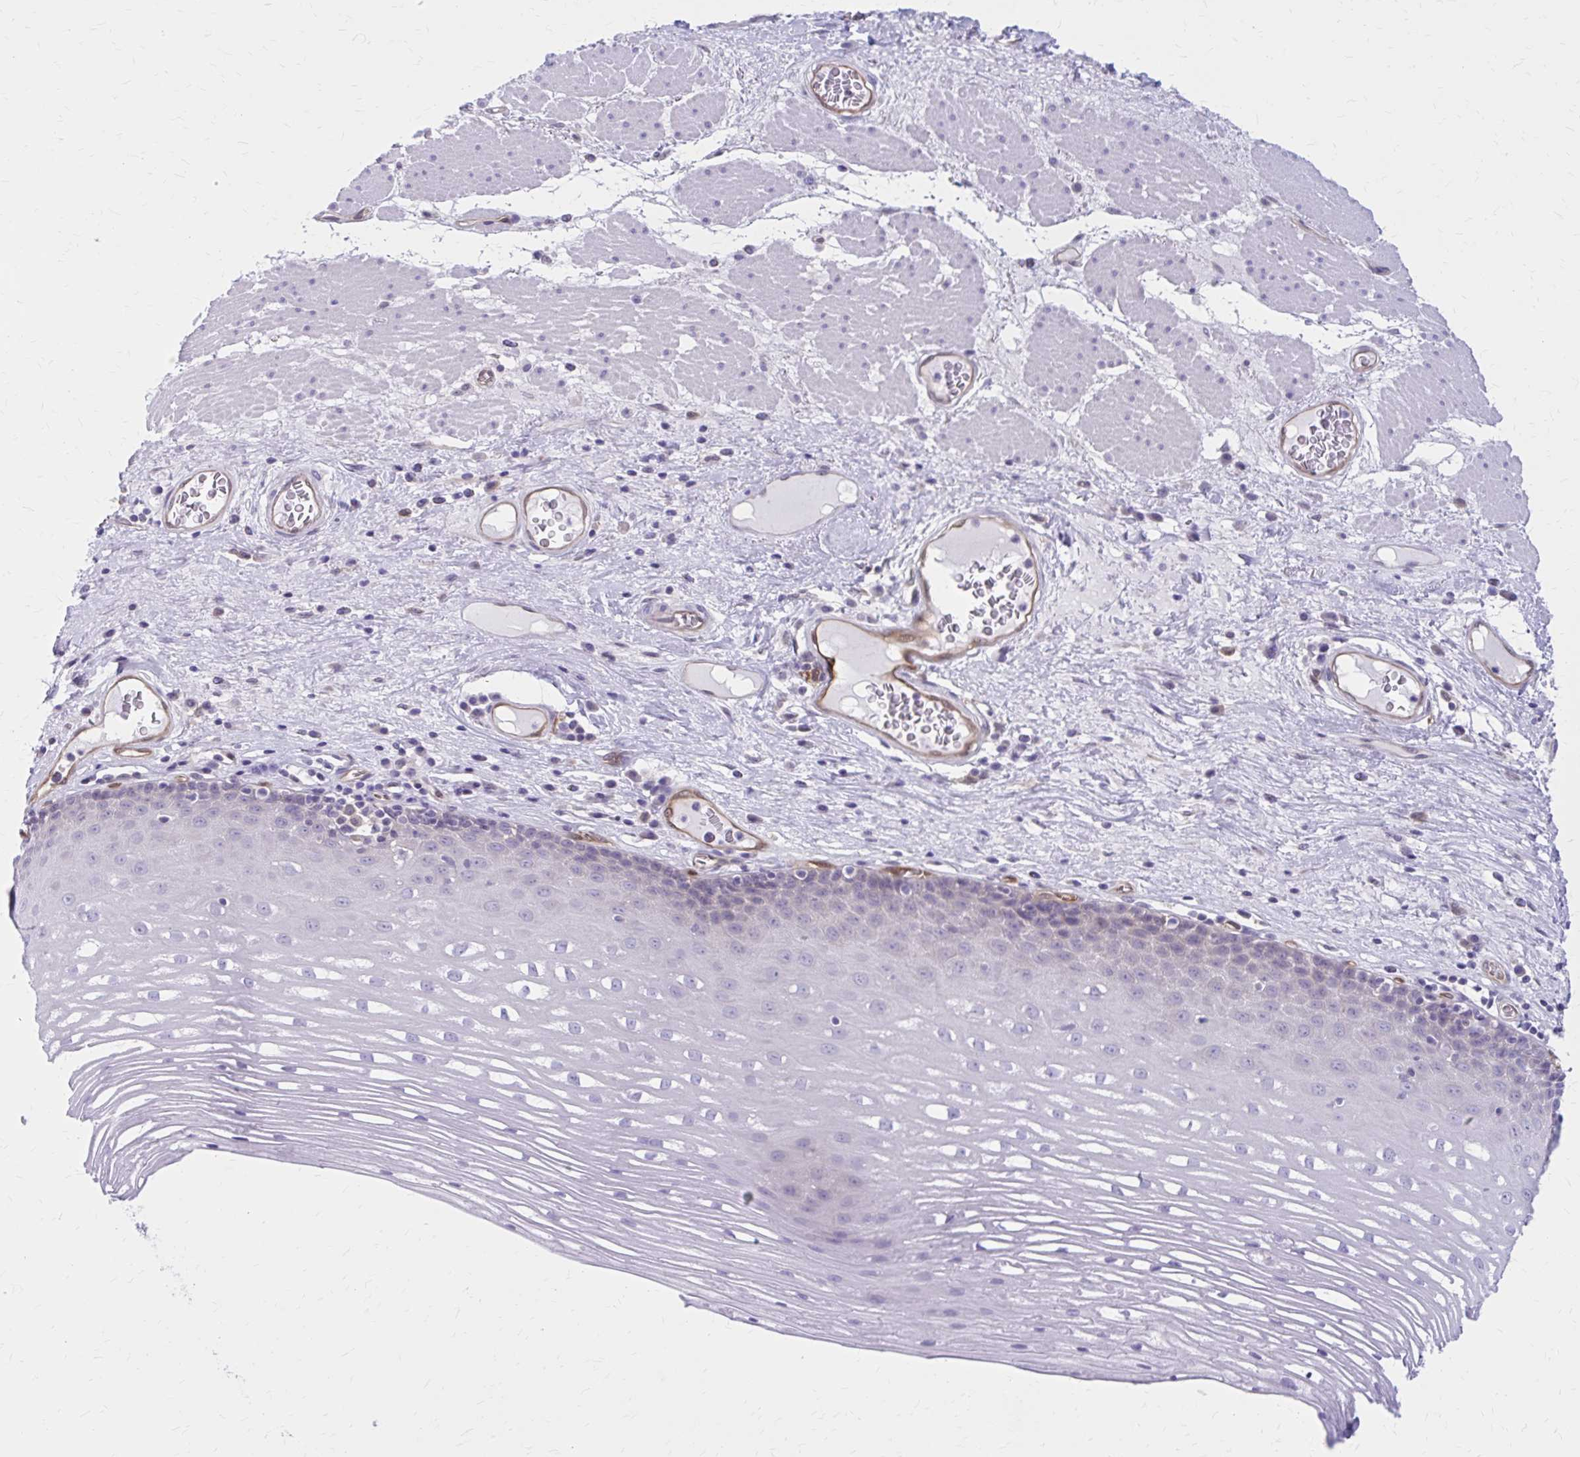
{"staining": {"intensity": "negative", "quantity": "none", "location": "none"}, "tissue": "esophagus", "cell_type": "Squamous epithelial cells", "image_type": "normal", "snomed": [{"axis": "morphology", "description": "Normal tissue, NOS"}, {"axis": "topography", "description": "Esophagus"}], "caption": "High power microscopy photomicrograph of an immunohistochemistry (IHC) micrograph of benign esophagus, revealing no significant positivity in squamous epithelial cells.", "gene": "CLIC2", "patient": {"sex": "male", "age": 62}}